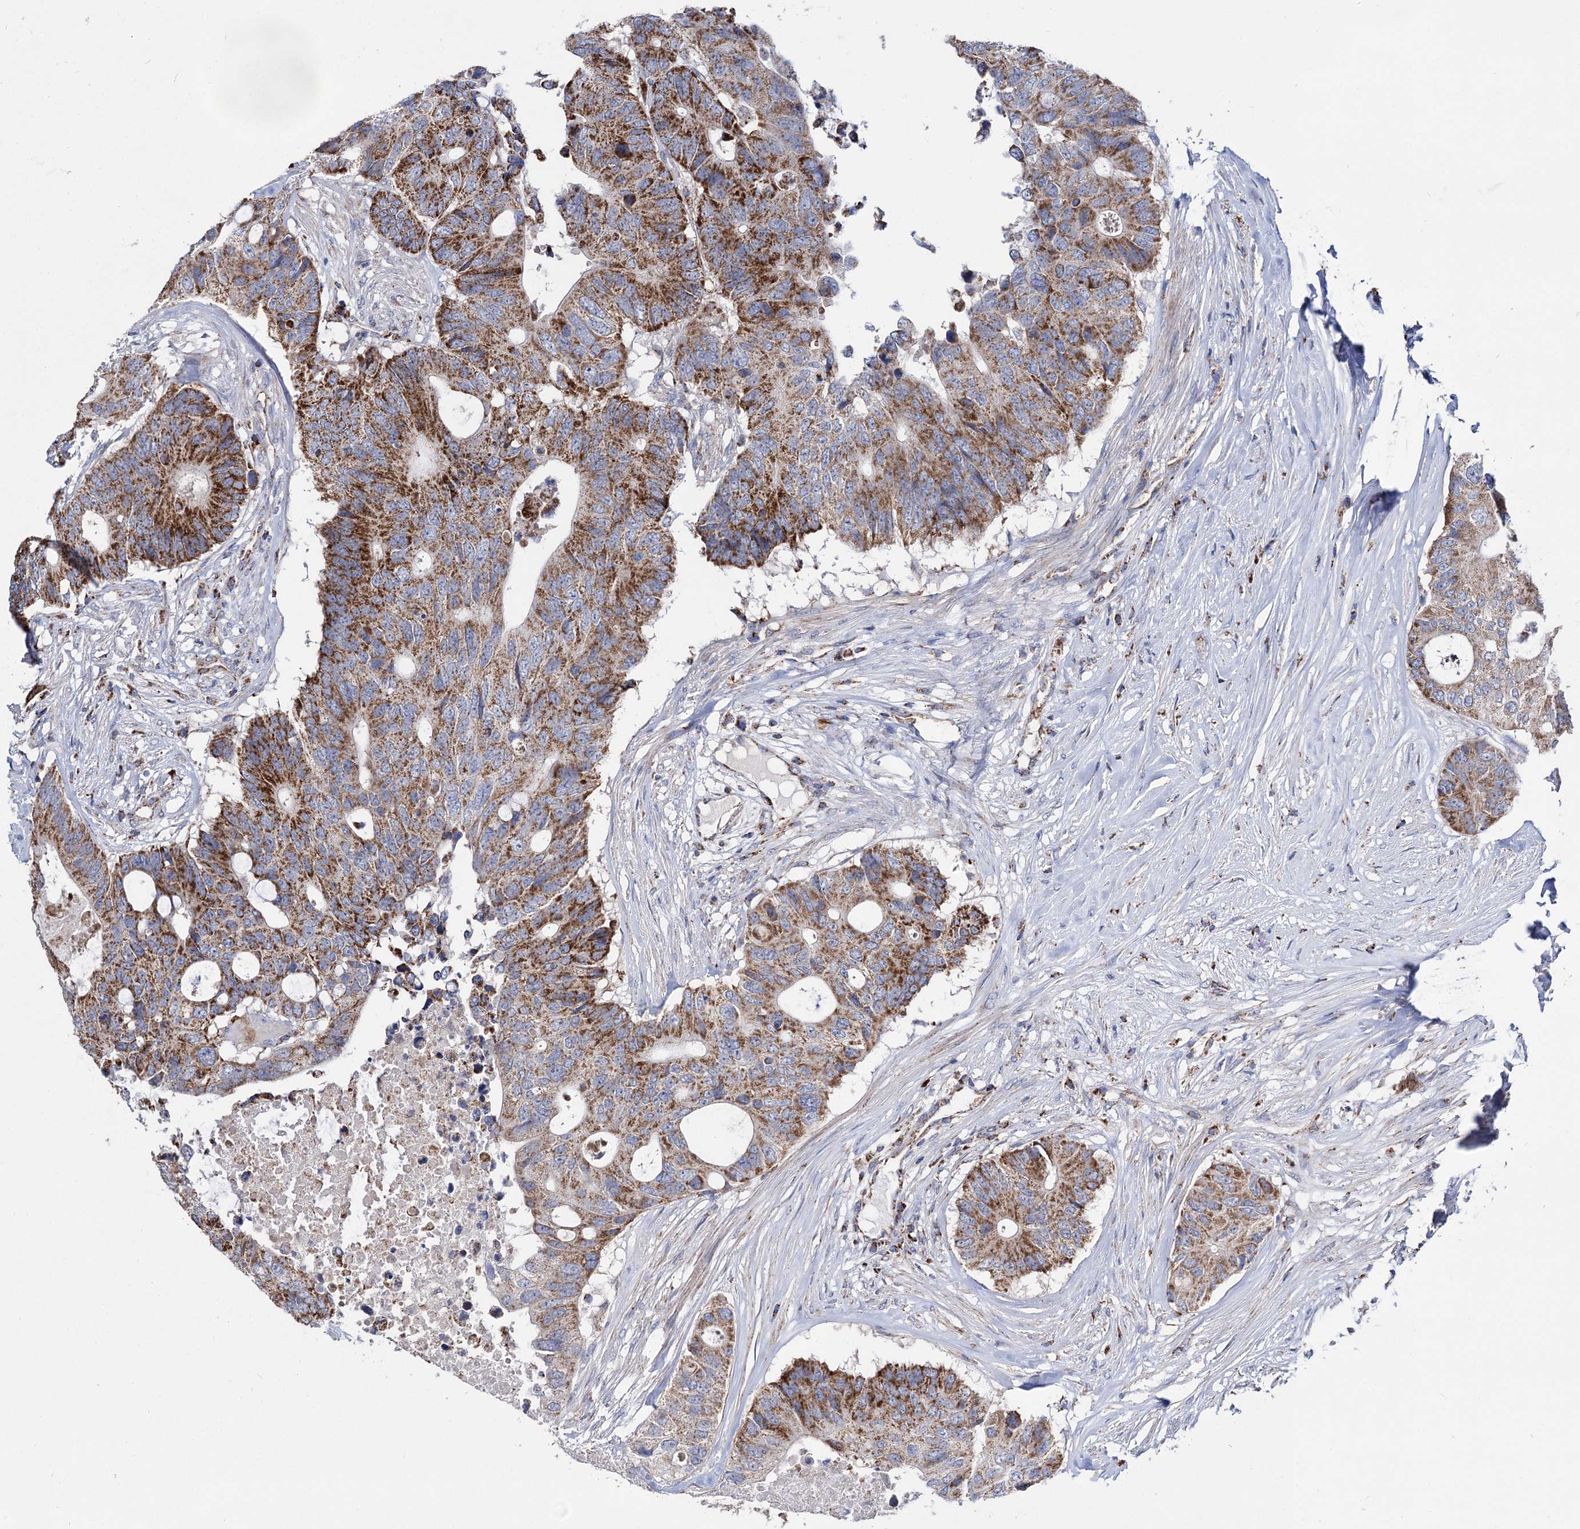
{"staining": {"intensity": "strong", "quantity": ">75%", "location": "cytoplasmic/membranous"}, "tissue": "colorectal cancer", "cell_type": "Tumor cells", "image_type": "cancer", "snomed": [{"axis": "morphology", "description": "Adenocarcinoma, NOS"}, {"axis": "topography", "description": "Colon"}], "caption": "Colorectal cancer stained with DAB (3,3'-diaminobenzidine) immunohistochemistry (IHC) demonstrates high levels of strong cytoplasmic/membranous expression in about >75% of tumor cells.", "gene": "ABHD10", "patient": {"sex": "male", "age": 71}}